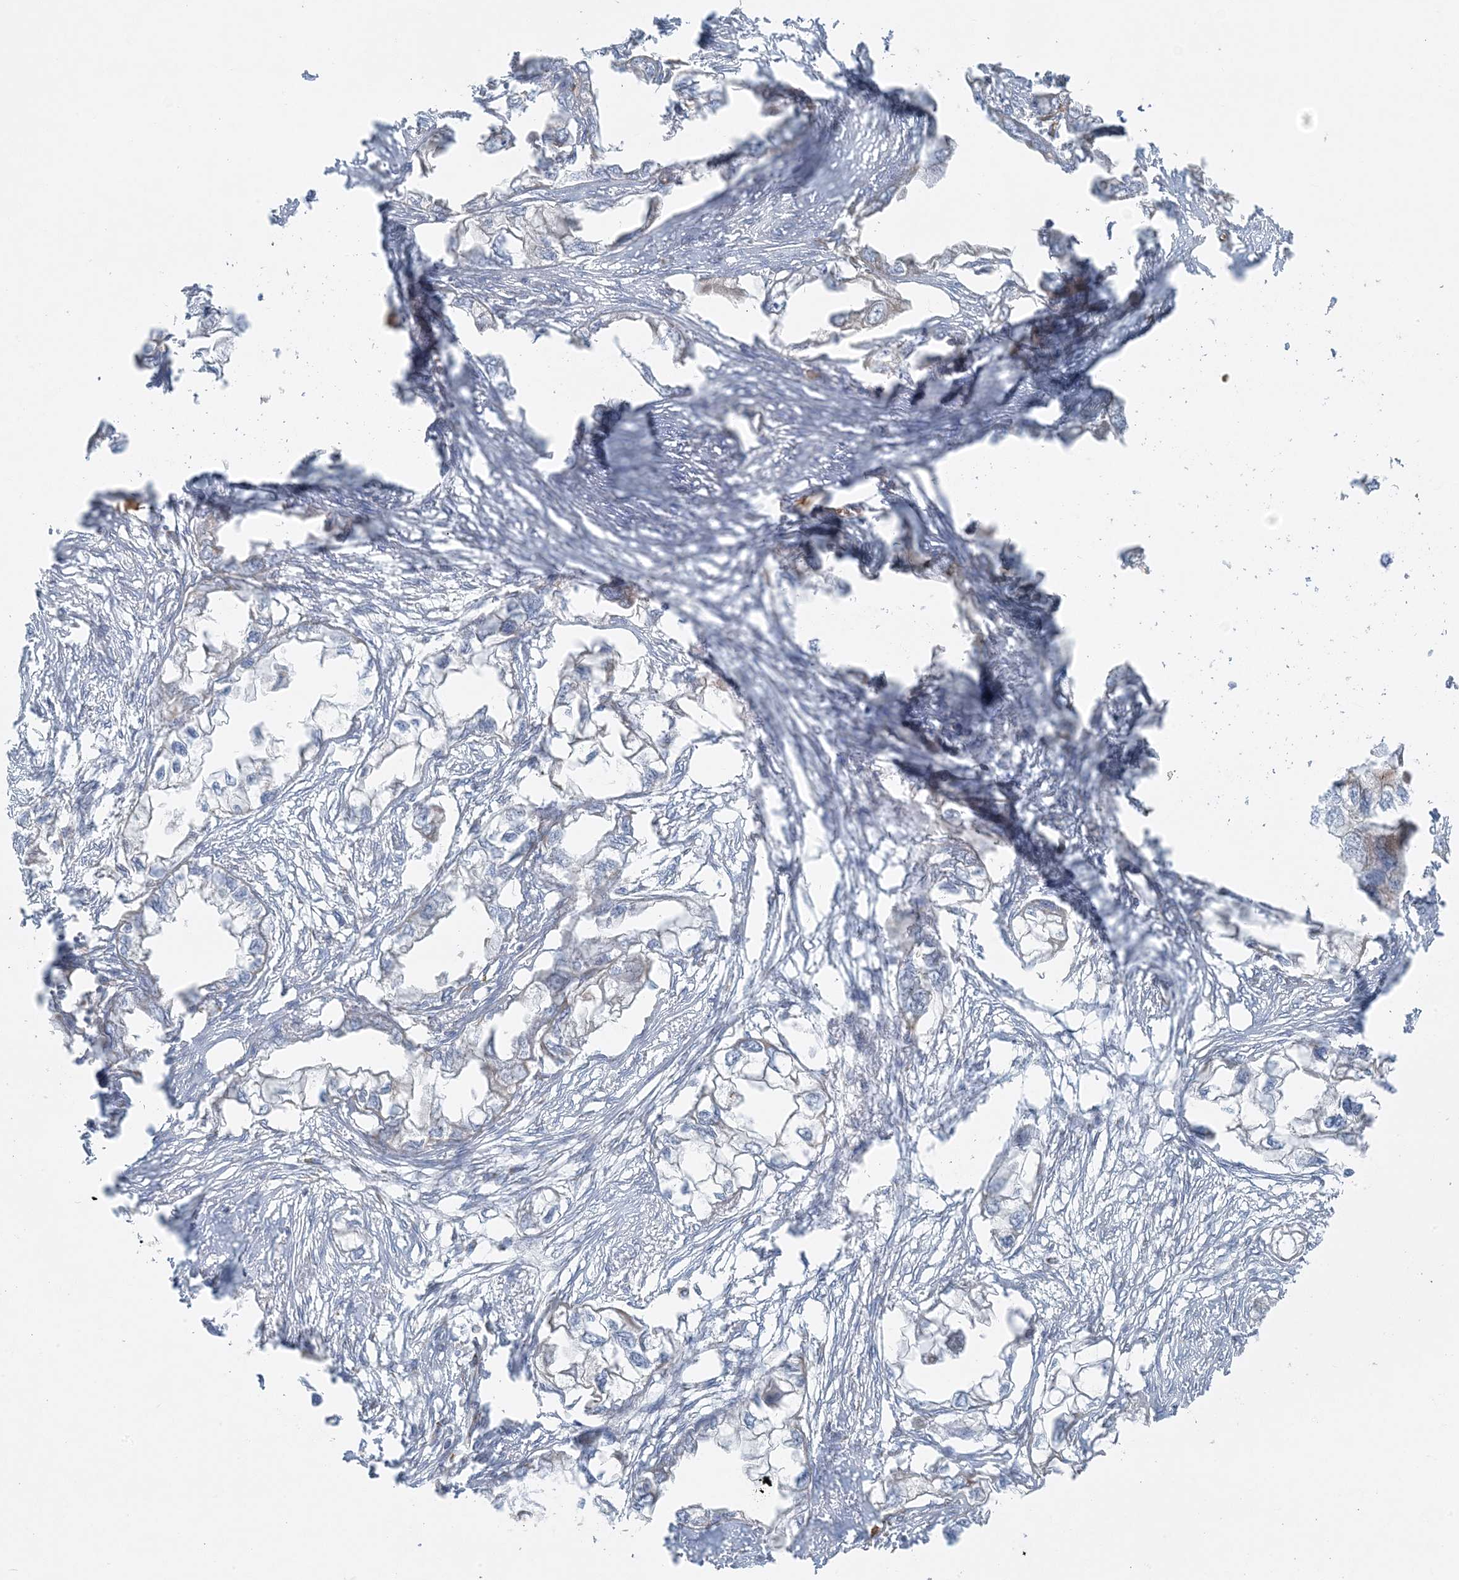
{"staining": {"intensity": "negative", "quantity": "none", "location": "none"}, "tissue": "endometrial cancer", "cell_type": "Tumor cells", "image_type": "cancer", "snomed": [{"axis": "morphology", "description": "Adenocarcinoma, NOS"}, {"axis": "morphology", "description": "Adenocarcinoma, metastatic, NOS"}, {"axis": "topography", "description": "Adipose tissue"}, {"axis": "topography", "description": "Endometrium"}], "caption": "Tumor cells are negative for brown protein staining in endometrial metastatic adenocarcinoma.", "gene": "PIK3R4", "patient": {"sex": "female", "age": 67}}